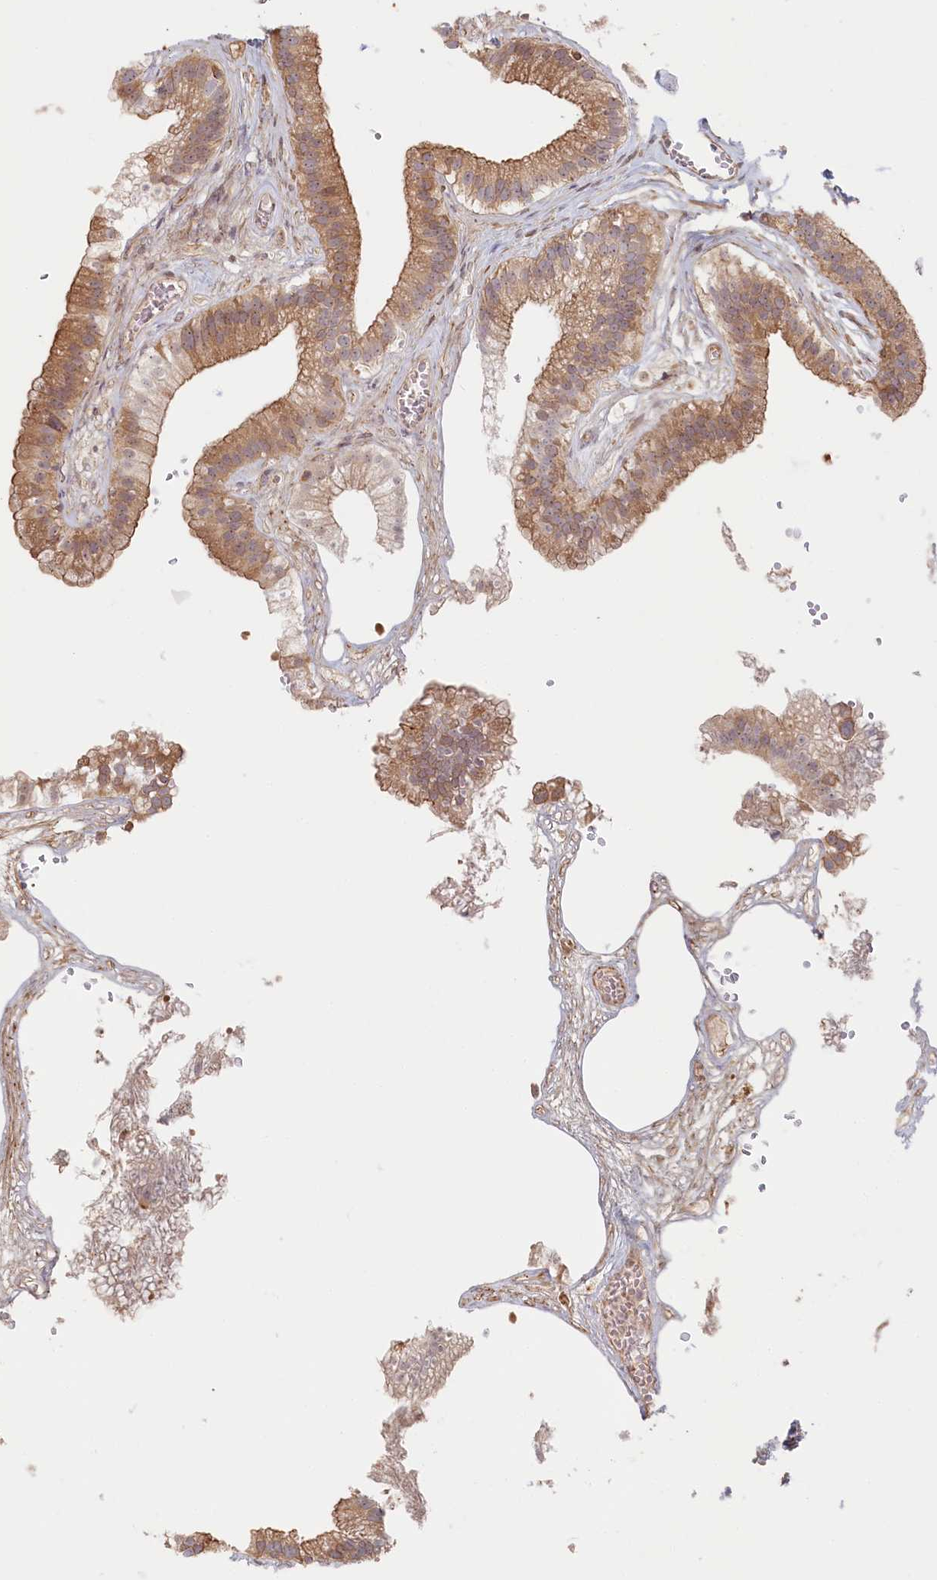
{"staining": {"intensity": "moderate", "quantity": ">75%", "location": "cytoplasmic/membranous"}, "tissue": "gallbladder", "cell_type": "Glandular cells", "image_type": "normal", "snomed": [{"axis": "morphology", "description": "Normal tissue, NOS"}, {"axis": "topography", "description": "Gallbladder"}], "caption": "Immunohistochemistry (IHC) of unremarkable human gallbladder shows medium levels of moderate cytoplasmic/membranous staining in about >75% of glandular cells.", "gene": "INTS4", "patient": {"sex": "female", "age": 54}}